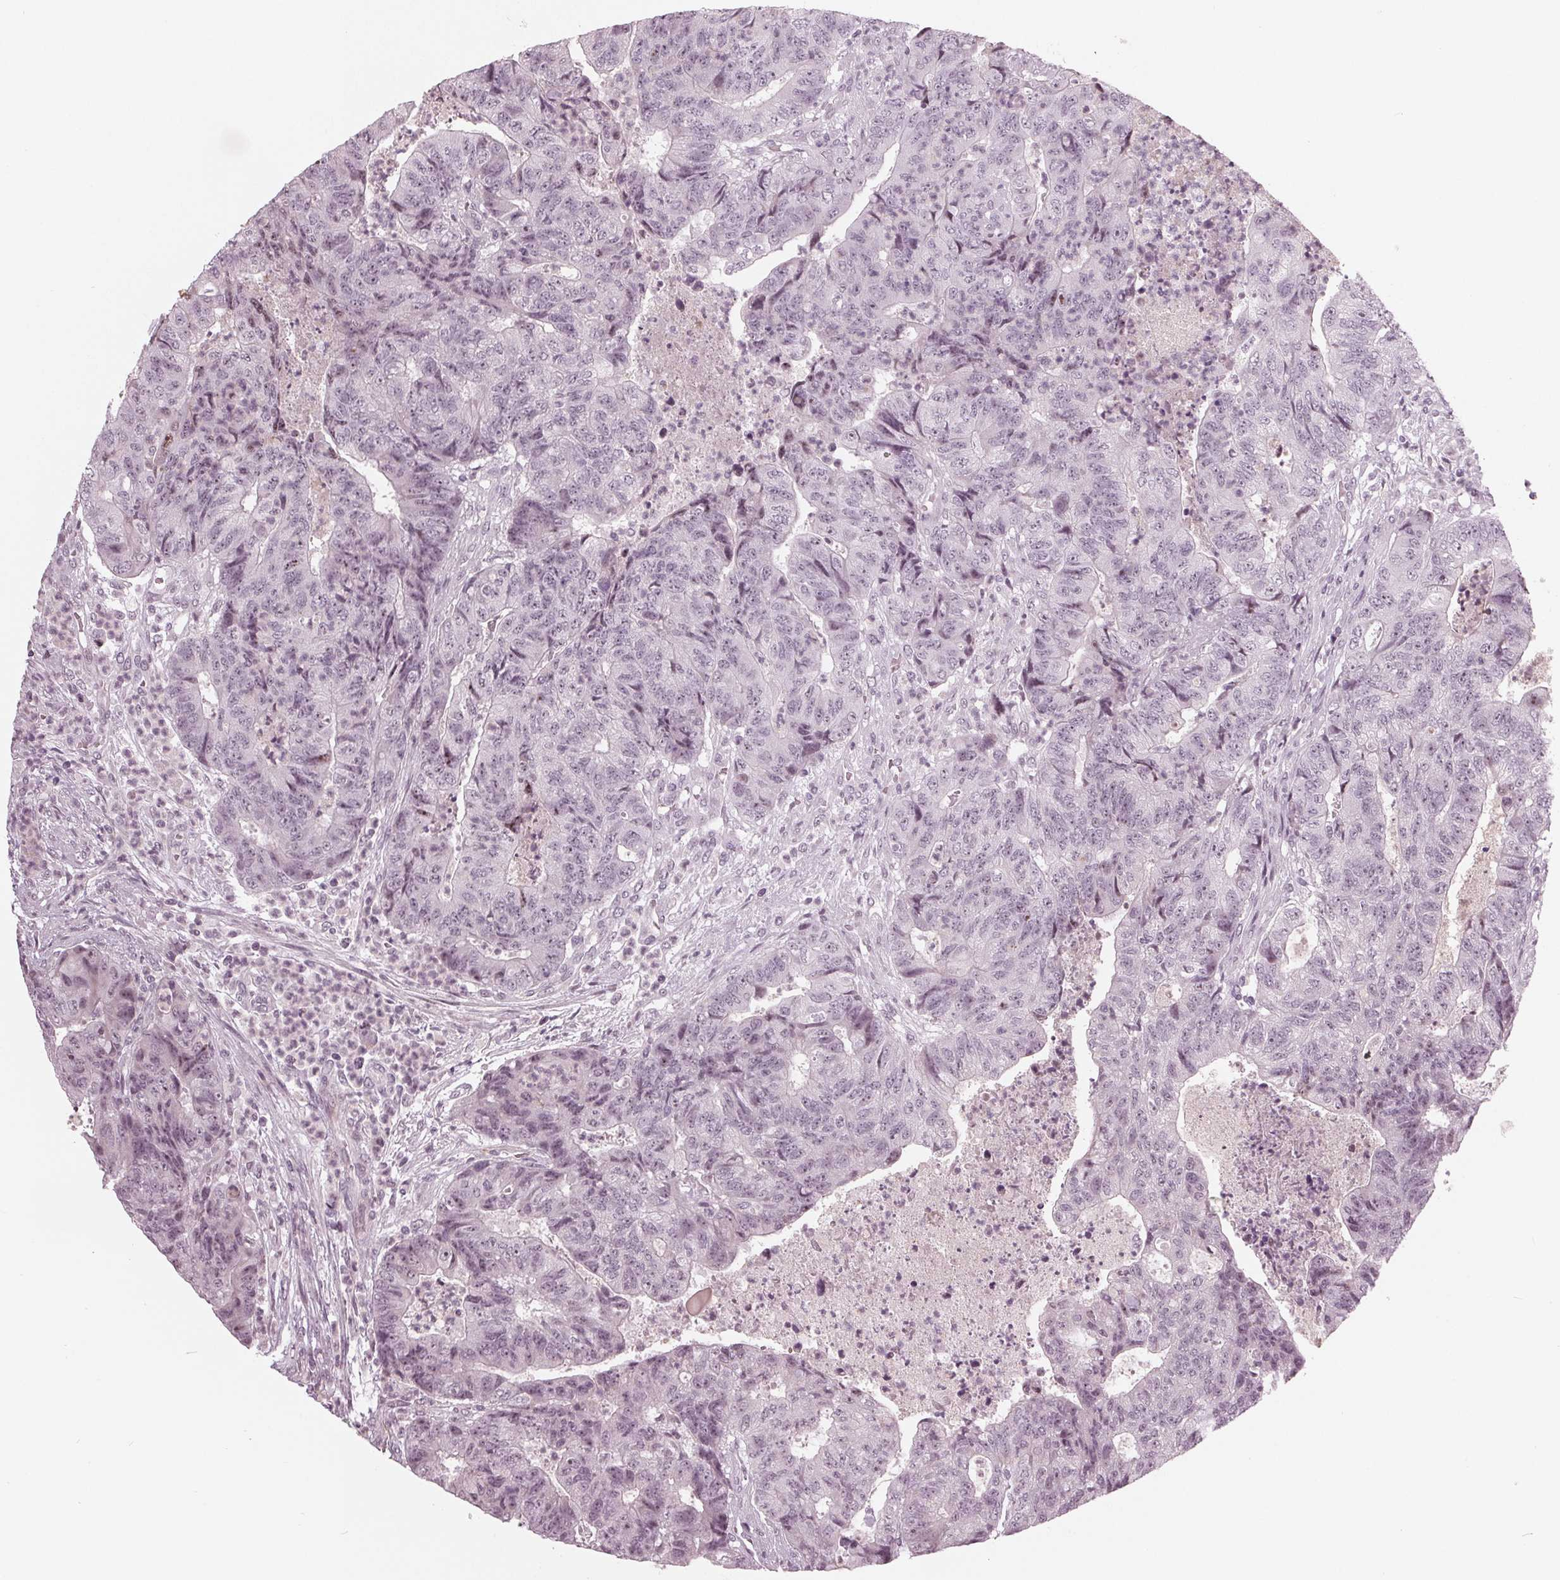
{"staining": {"intensity": "negative", "quantity": "none", "location": "none"}, "tissue": "colorectal cancer", "cell_type": "Tumor cells", "image_type": "cancer", "snomed": [{"axis": "morphology", "description": "Adenocarcinoma, NOS"}, {"axis": "topography", "description": "Colon"}], "caption": "An immunohistochemistry (IHC) micrograph of colorectal adenocarcinoma is shown. There is no staining in tumor cells of colorectal adenocarcinoma.", "gene": "ADPRHL1", "patient": {"sex": "female", "age": 48}}